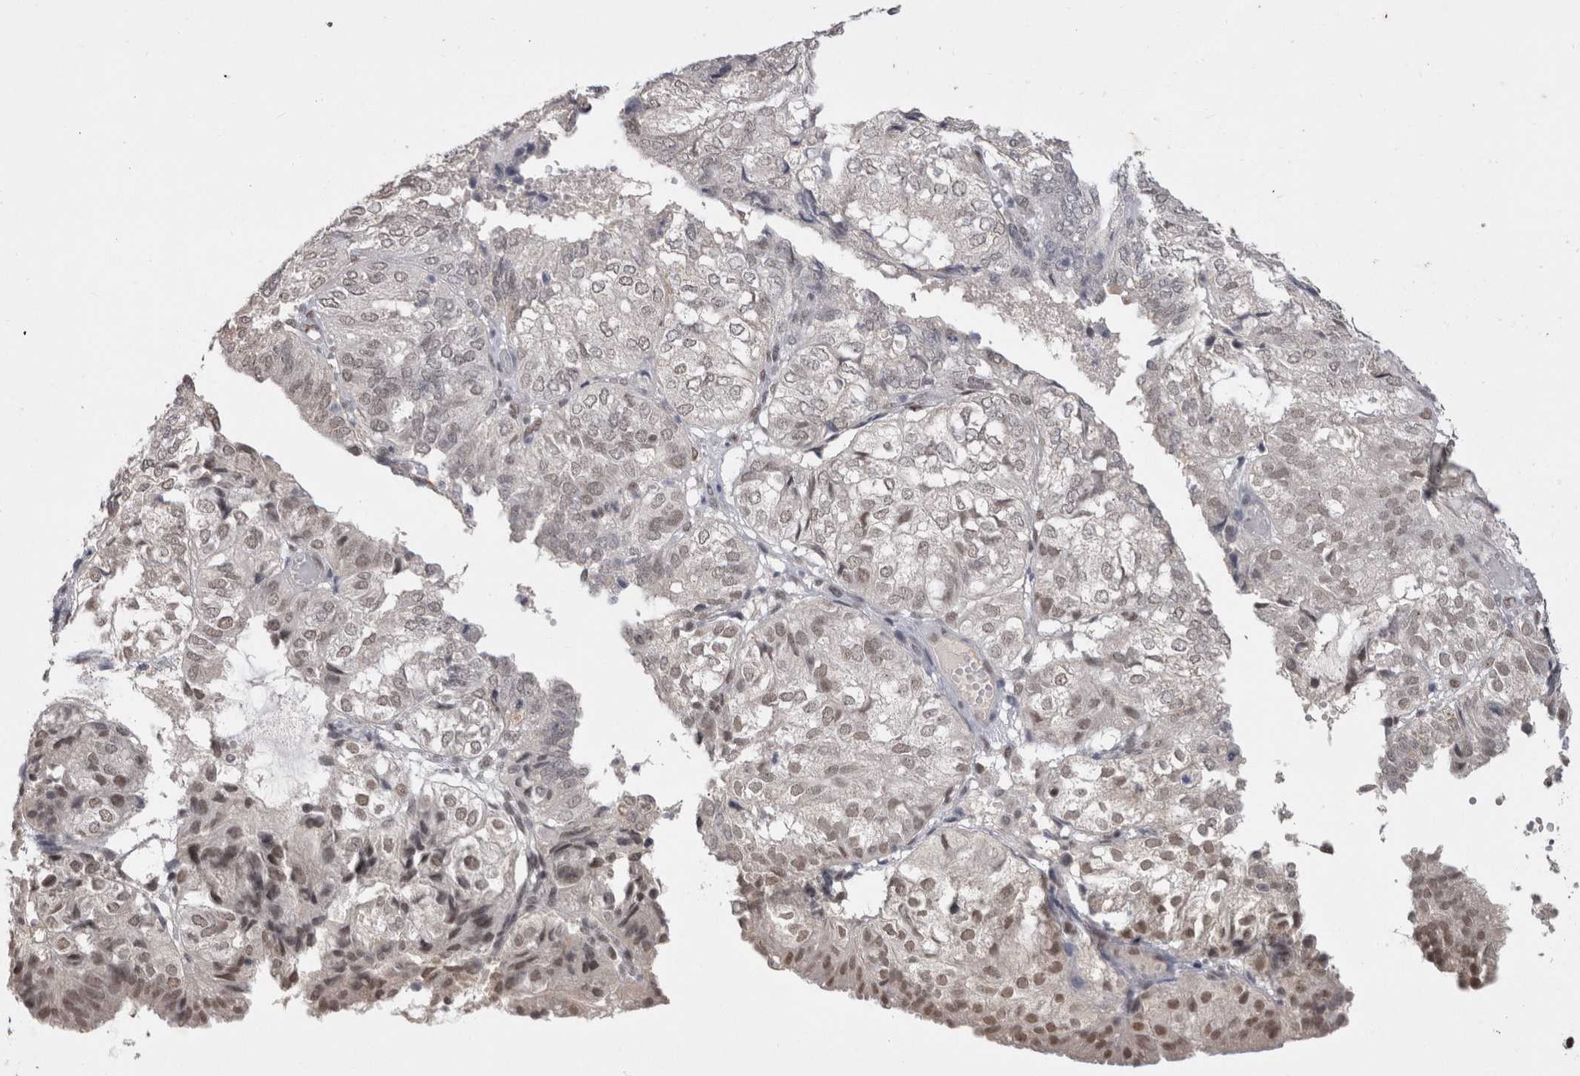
{"staining": {"intensity": "weak", "quantity": "25%-75%", "location": "nuclear"}, "tissue": "endometrial cancer", "cell_type": "Tumor cells", "image_type": "cancer", "snomed": [{"axis": "morphology", "description": "Adenocarcinoma, NOS"}, {"axis": "topography", "description": "Uterus"}], "caption": "A photomicrograph of human endometrial adenocarcinoma stained for a protein shows weak nuclear brown staining in tumor cells.", "gene": "DAXX", "patient": {"sex": "female", "age": 60}}